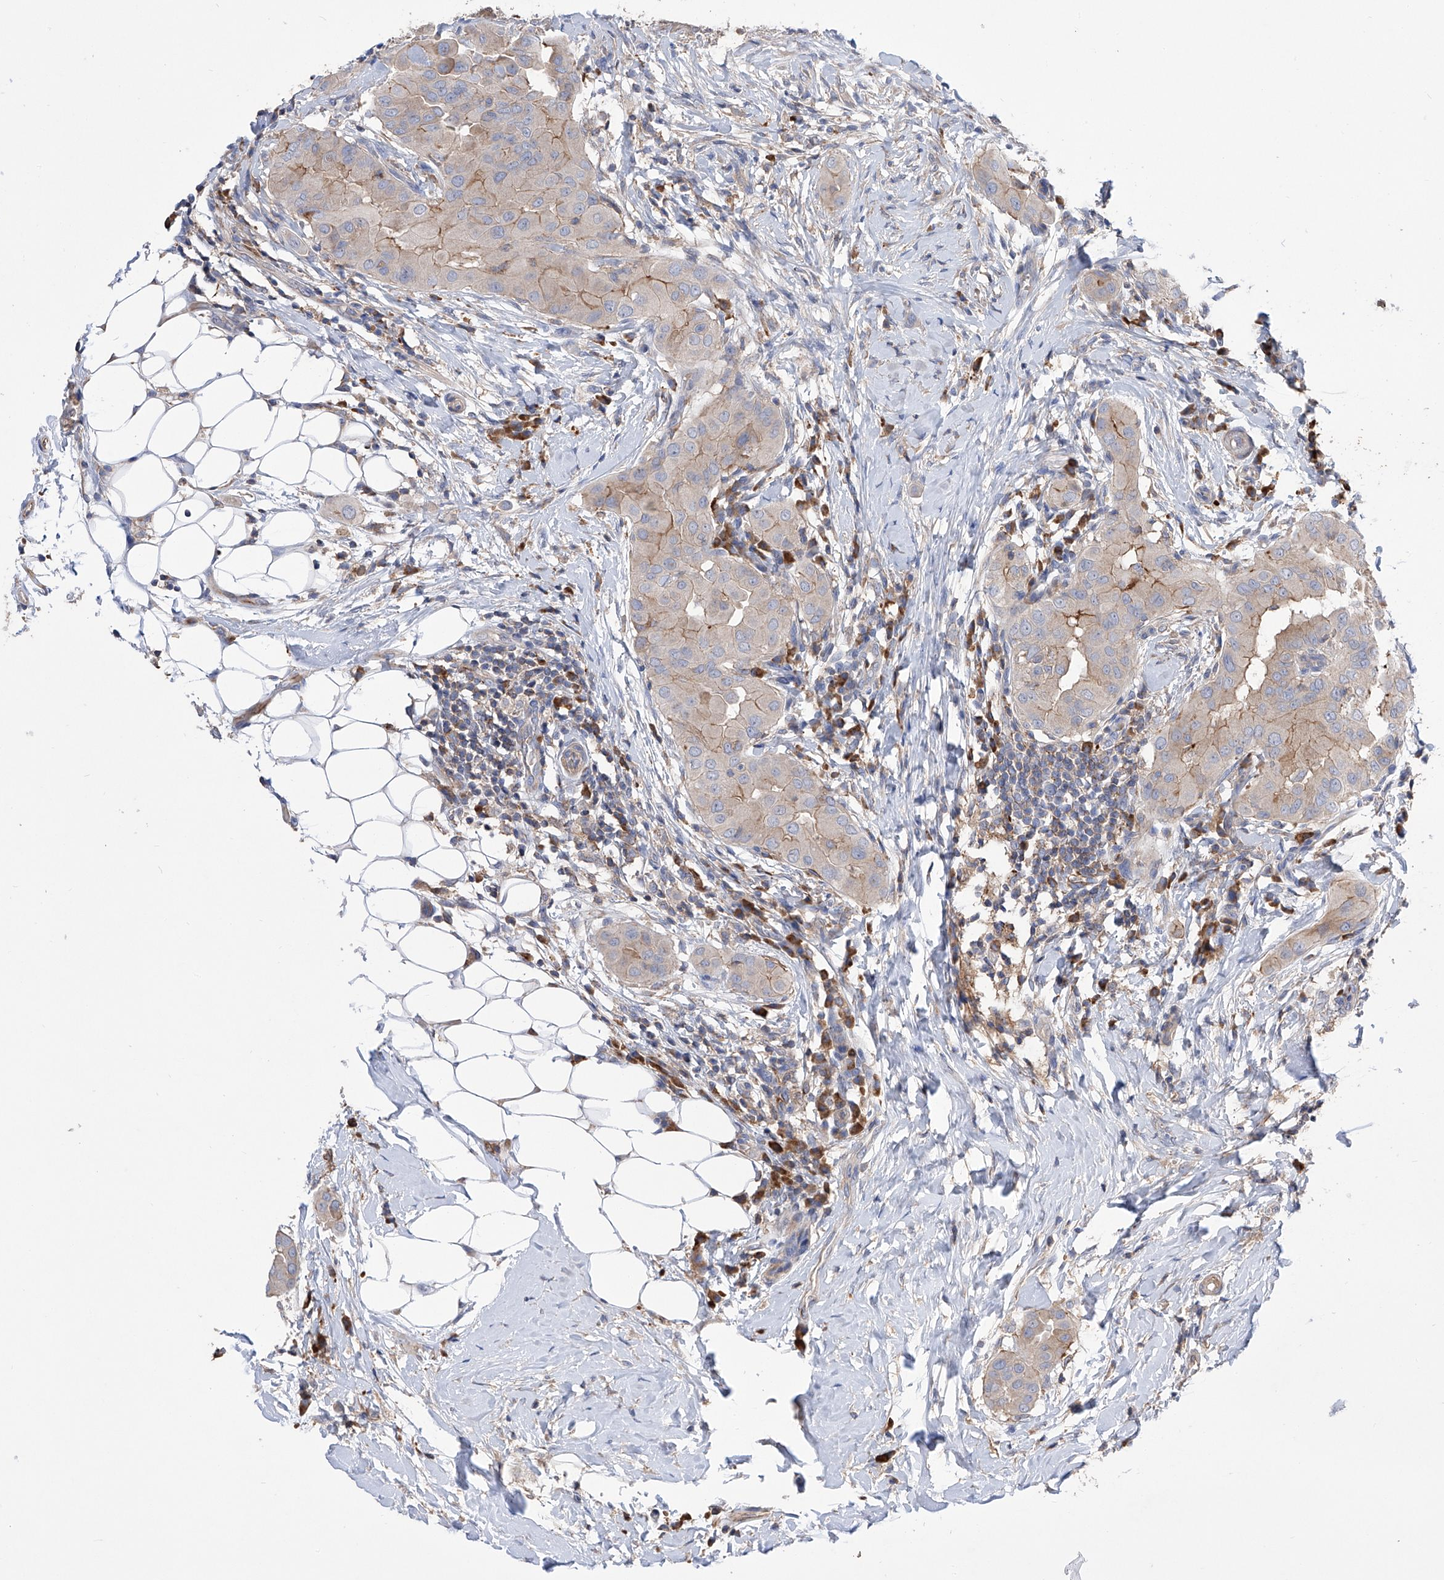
{"staining": {"intensity": "moderate", "quantity": "<25%", "location": "cytoplasmic/membranous"}, "tissue": "thyroid cancer", "cell_type": "Tumor cells", "image_type": "cancer", "snomed": [{"axis": "morphology", "description": "Papillary adenocarcinoma, NOS"}, {"axis": "topography", "description": "Thyroid gland"}], "caption": "Moderate cytoplasmic/membranous positivity is present in about <25% of tumor cells in thyroid cancer.", "gene": "NFATC4", "patient": {"sex": "male", "age": 33}}